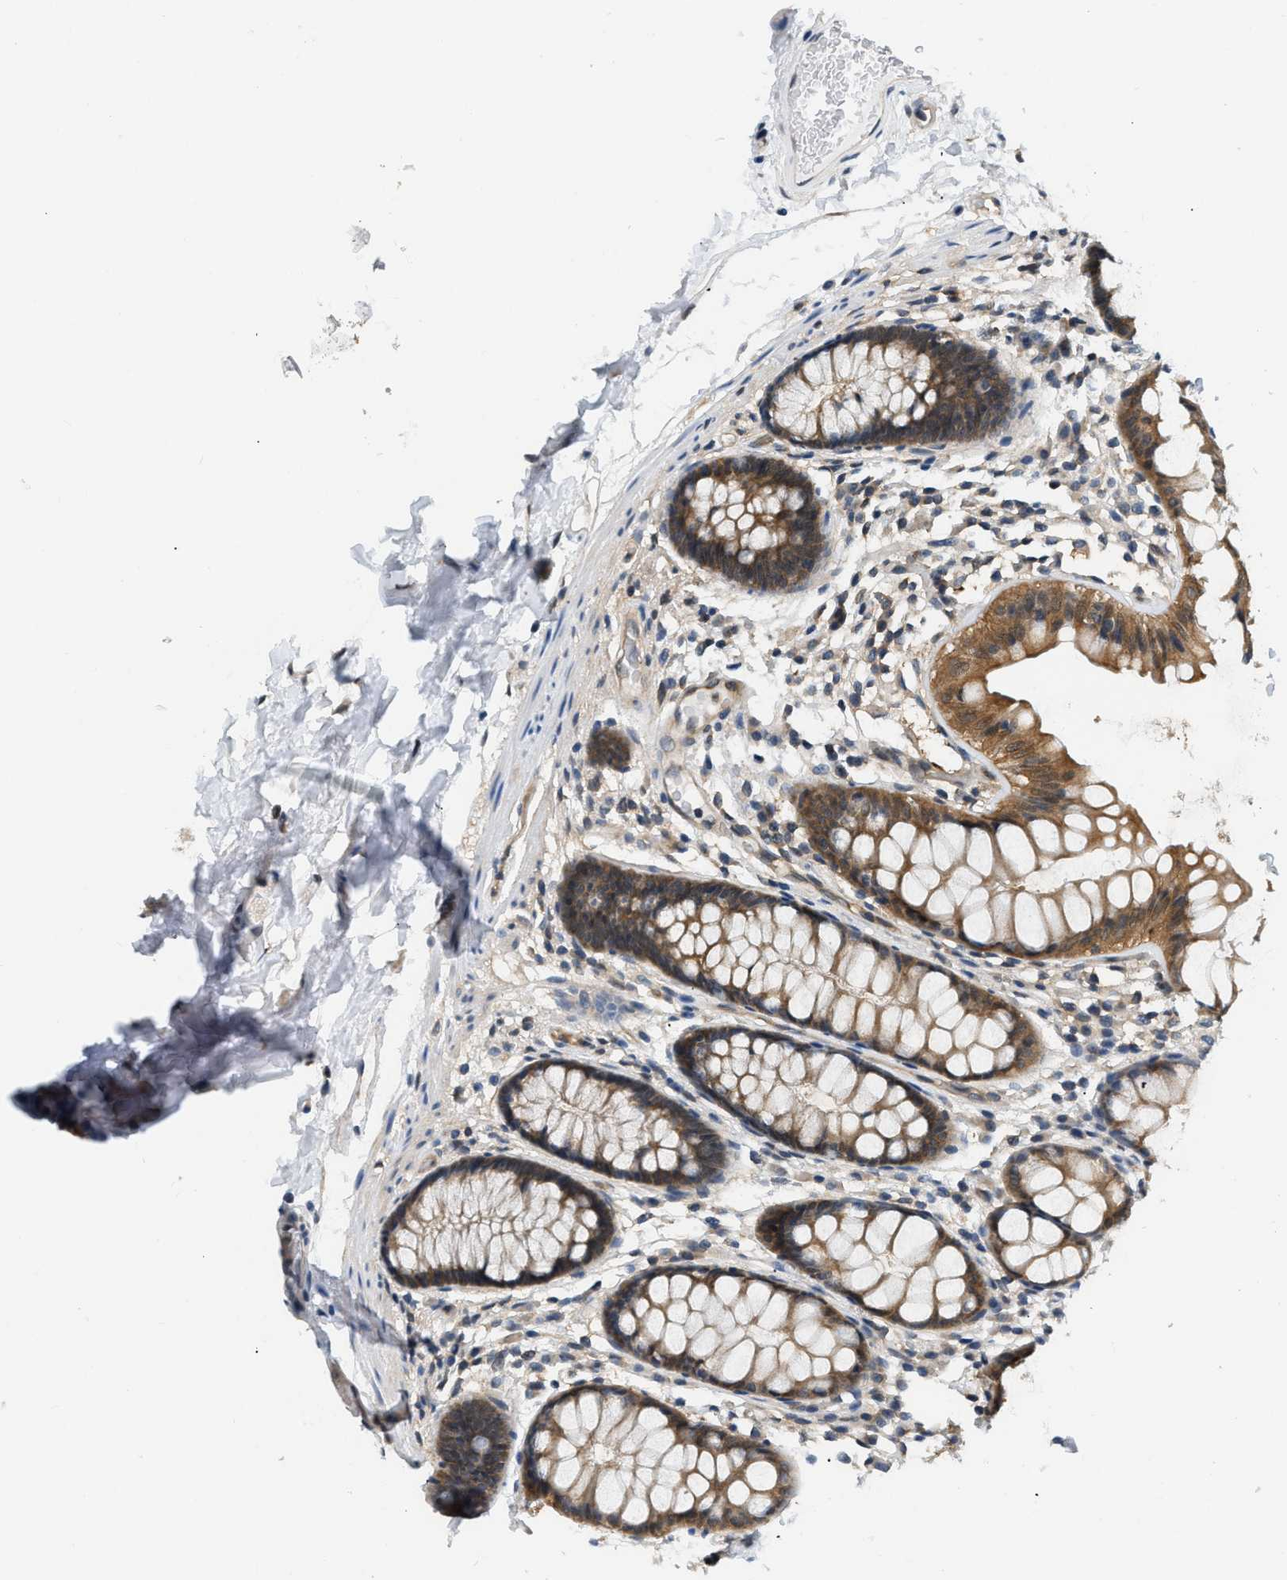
{"staining": {"intensity": "weak", "quantity": "<25%", "location": "cytoplasmic/membranous"}, "tissue": "colon", "cell_type": "Endothelial cells", "image_type": "normal", "snomed": [{"axis": "morphology", "description": "Normal tissue, NOS"}, {"axis": "topography", "description": "Colon"}], "caption": "The image demonstrates no staining of endothelial cells in benign colon.", "gene": "EIF4EBP2", "patient": {"sex": "female", "age": 56}}